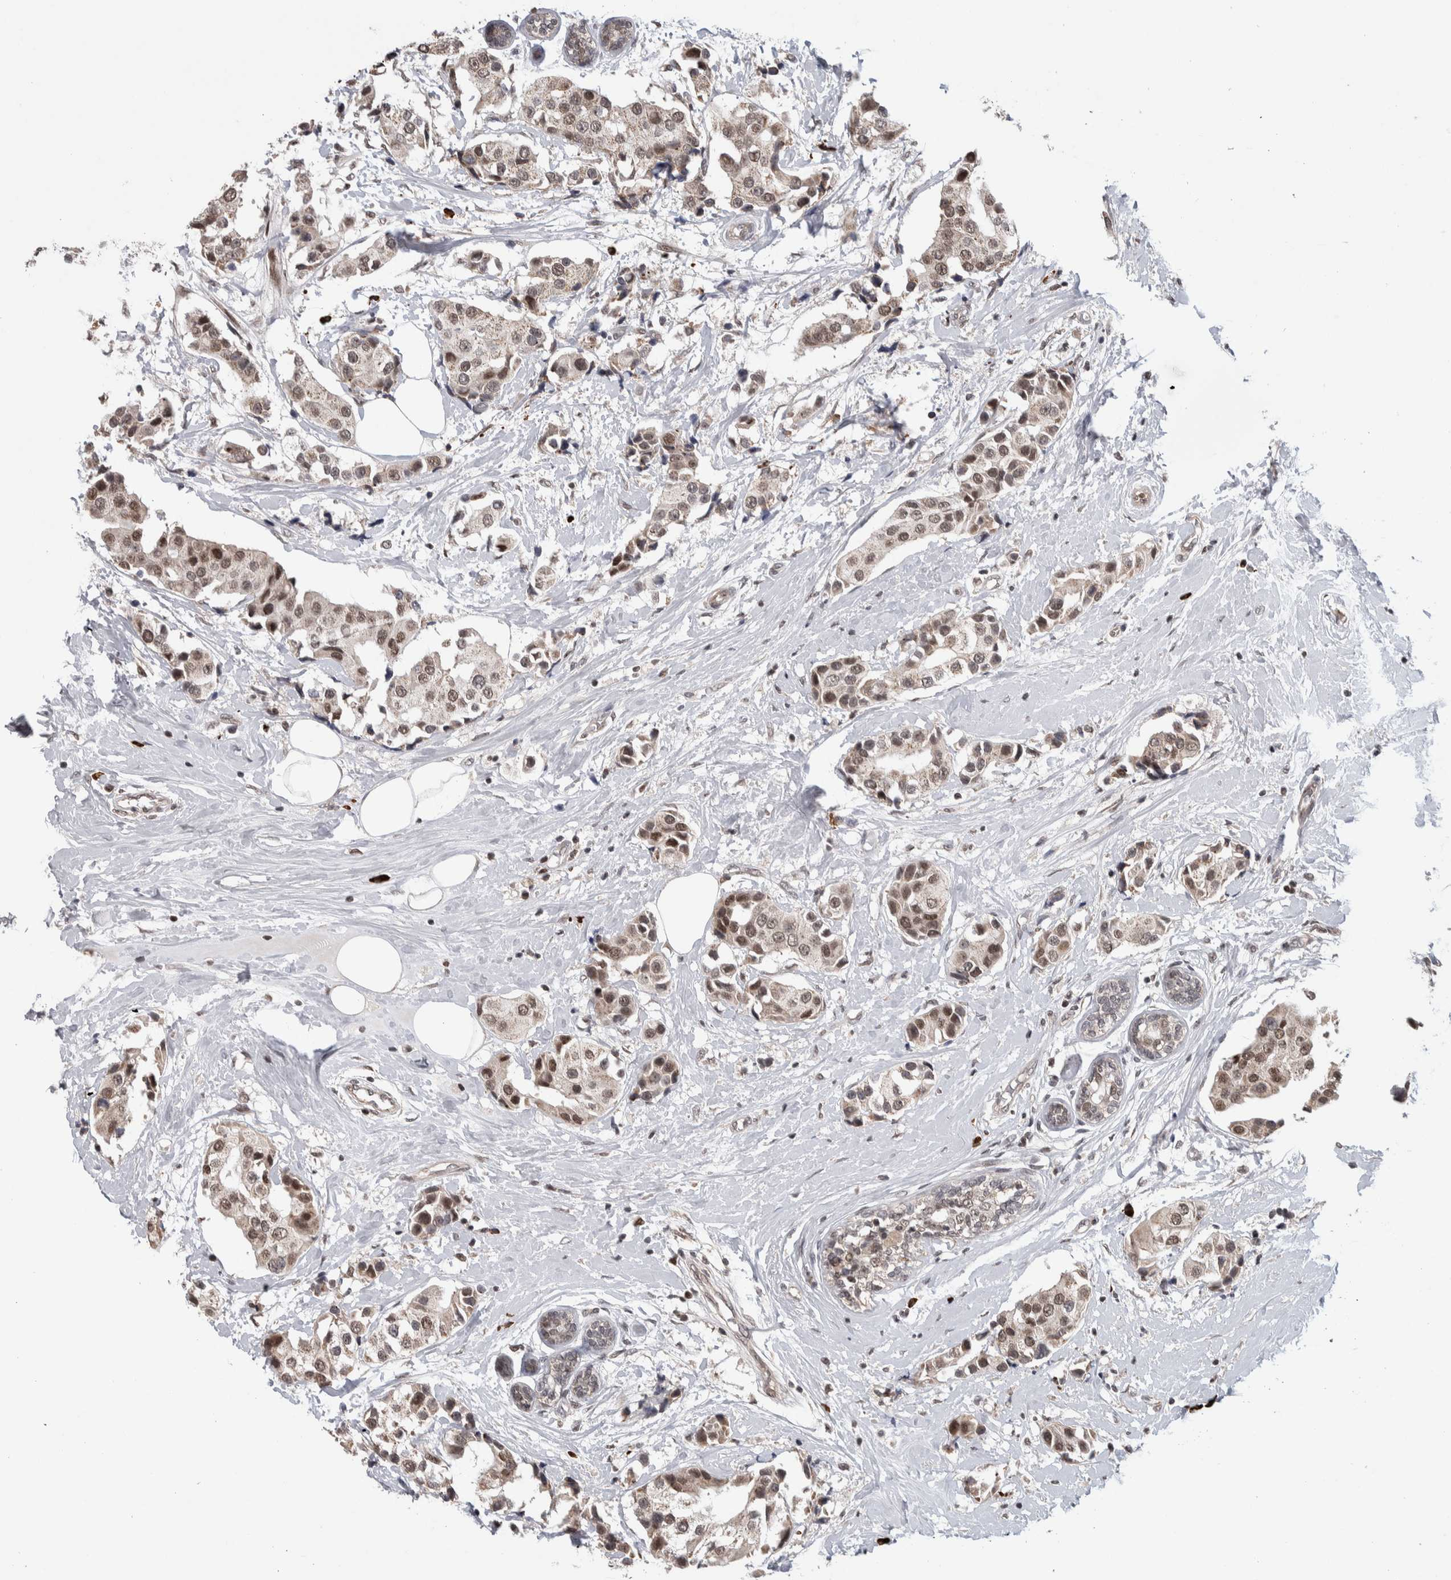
{"staining": {"intensity": "moderate", "quantity": ">75%", "location": "nuclear"}, "tissue": "breast cancer", "cell_type": "Tumor cells", "image_type": "cancer", "snomed": [{"axis": "morphology", "description": "Normal tissue, NOS"}, {"axis": "morphology", "description": "Duct carcinoma"}, {"axis": "topography", "description": "Breast"}], "caption": "A brown stain labels moderate nuclear expression of a protein in human breast cancer tumor cells.", "gene": "ZNF592", "patient": {"sex": "female", "age": 39}}